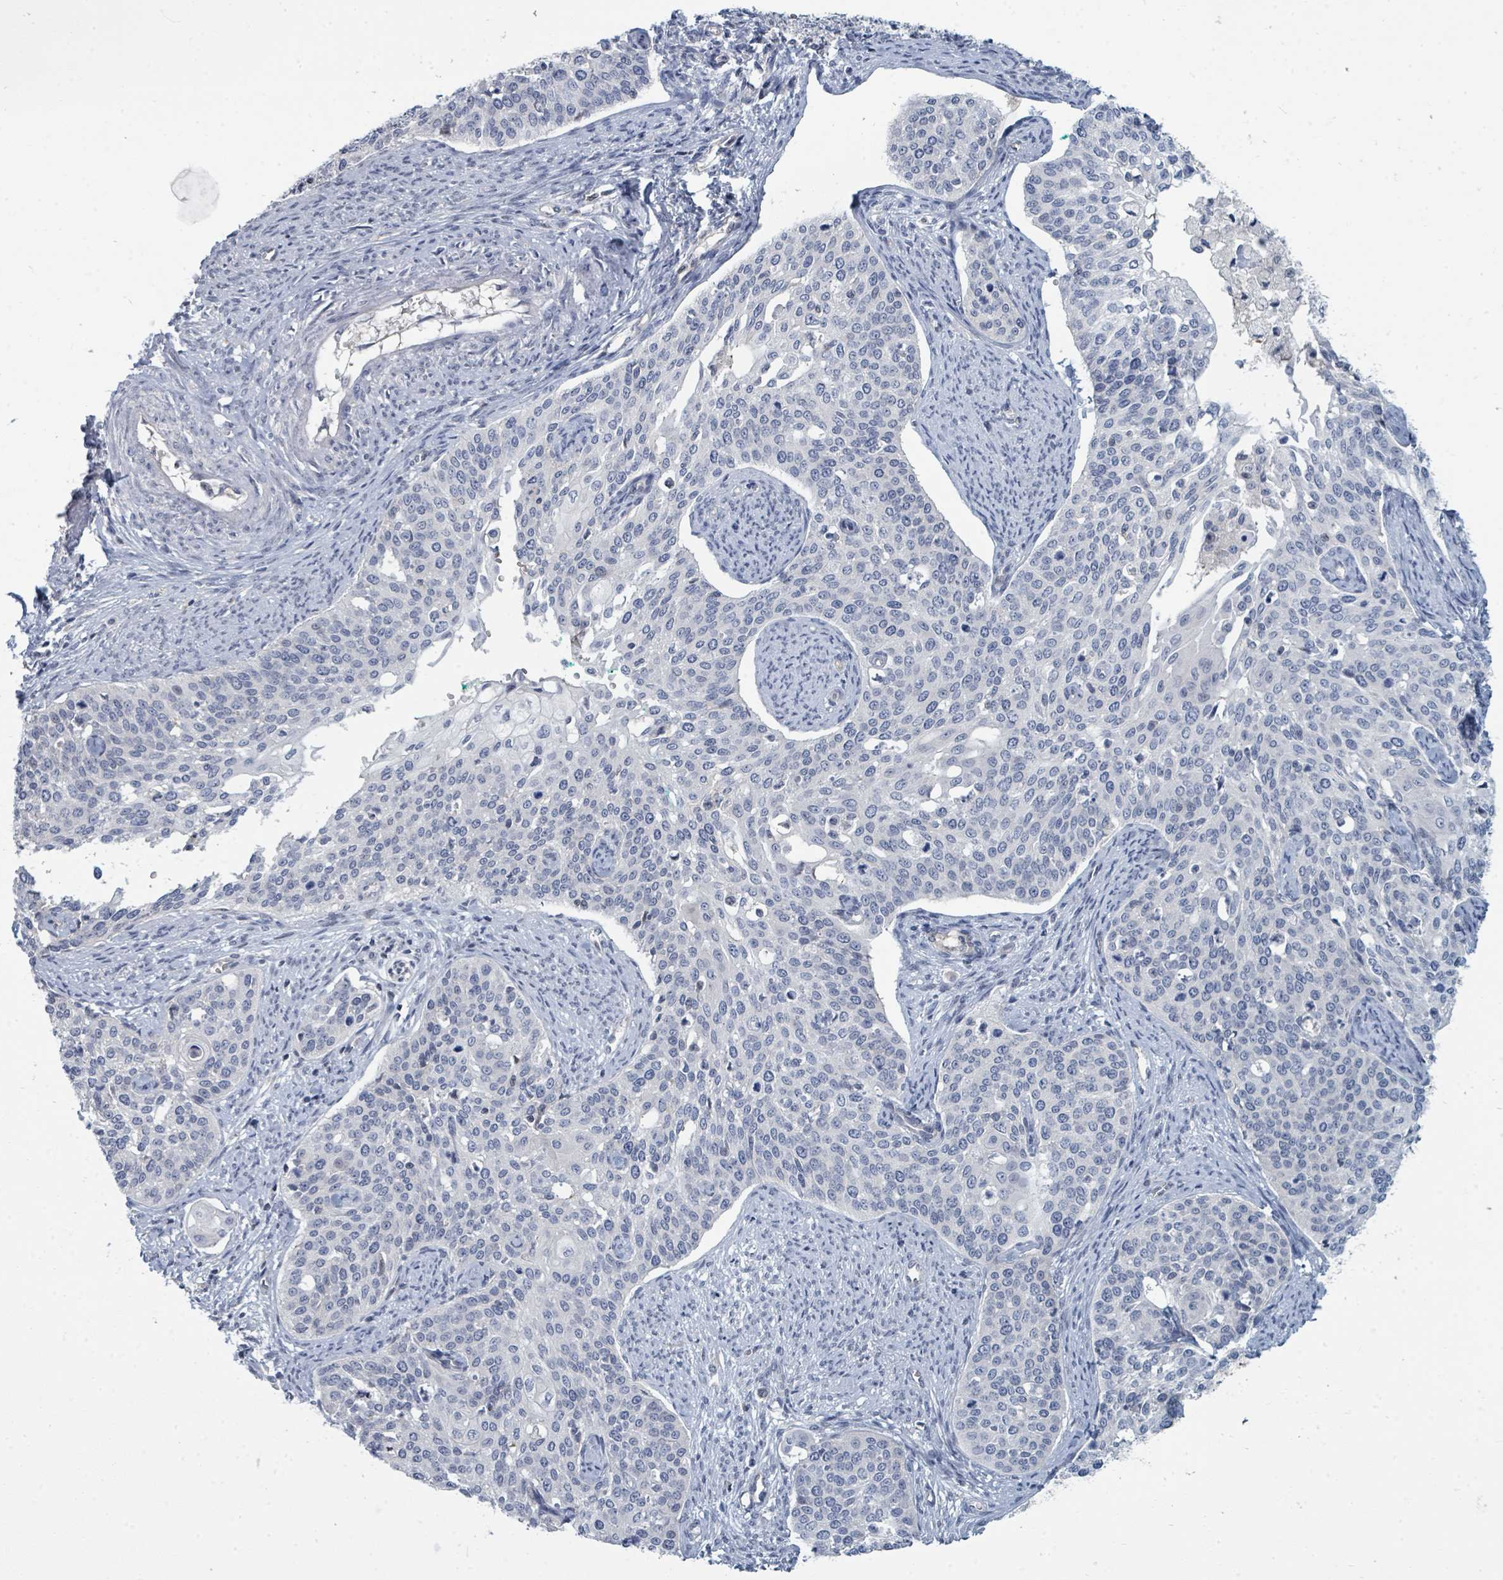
{"staining": {"intensity": "negative", "quantity": "none", "location": "none"}, "tissue": "cervical cancer", "cell_type": "Tumor cells", "image_type": "cancer", "snomed": [{"axis": "morphology", "description": "Squamous cell carcinoma, NOS"}, {"axis": "topography", "description": "Cervix"}], "caption": "Tumor cells show no significant expression in squamous cell carcinoma (cervical).", "gene": "SLC25A45", "patient": {"sex": "female", "age": 44}}